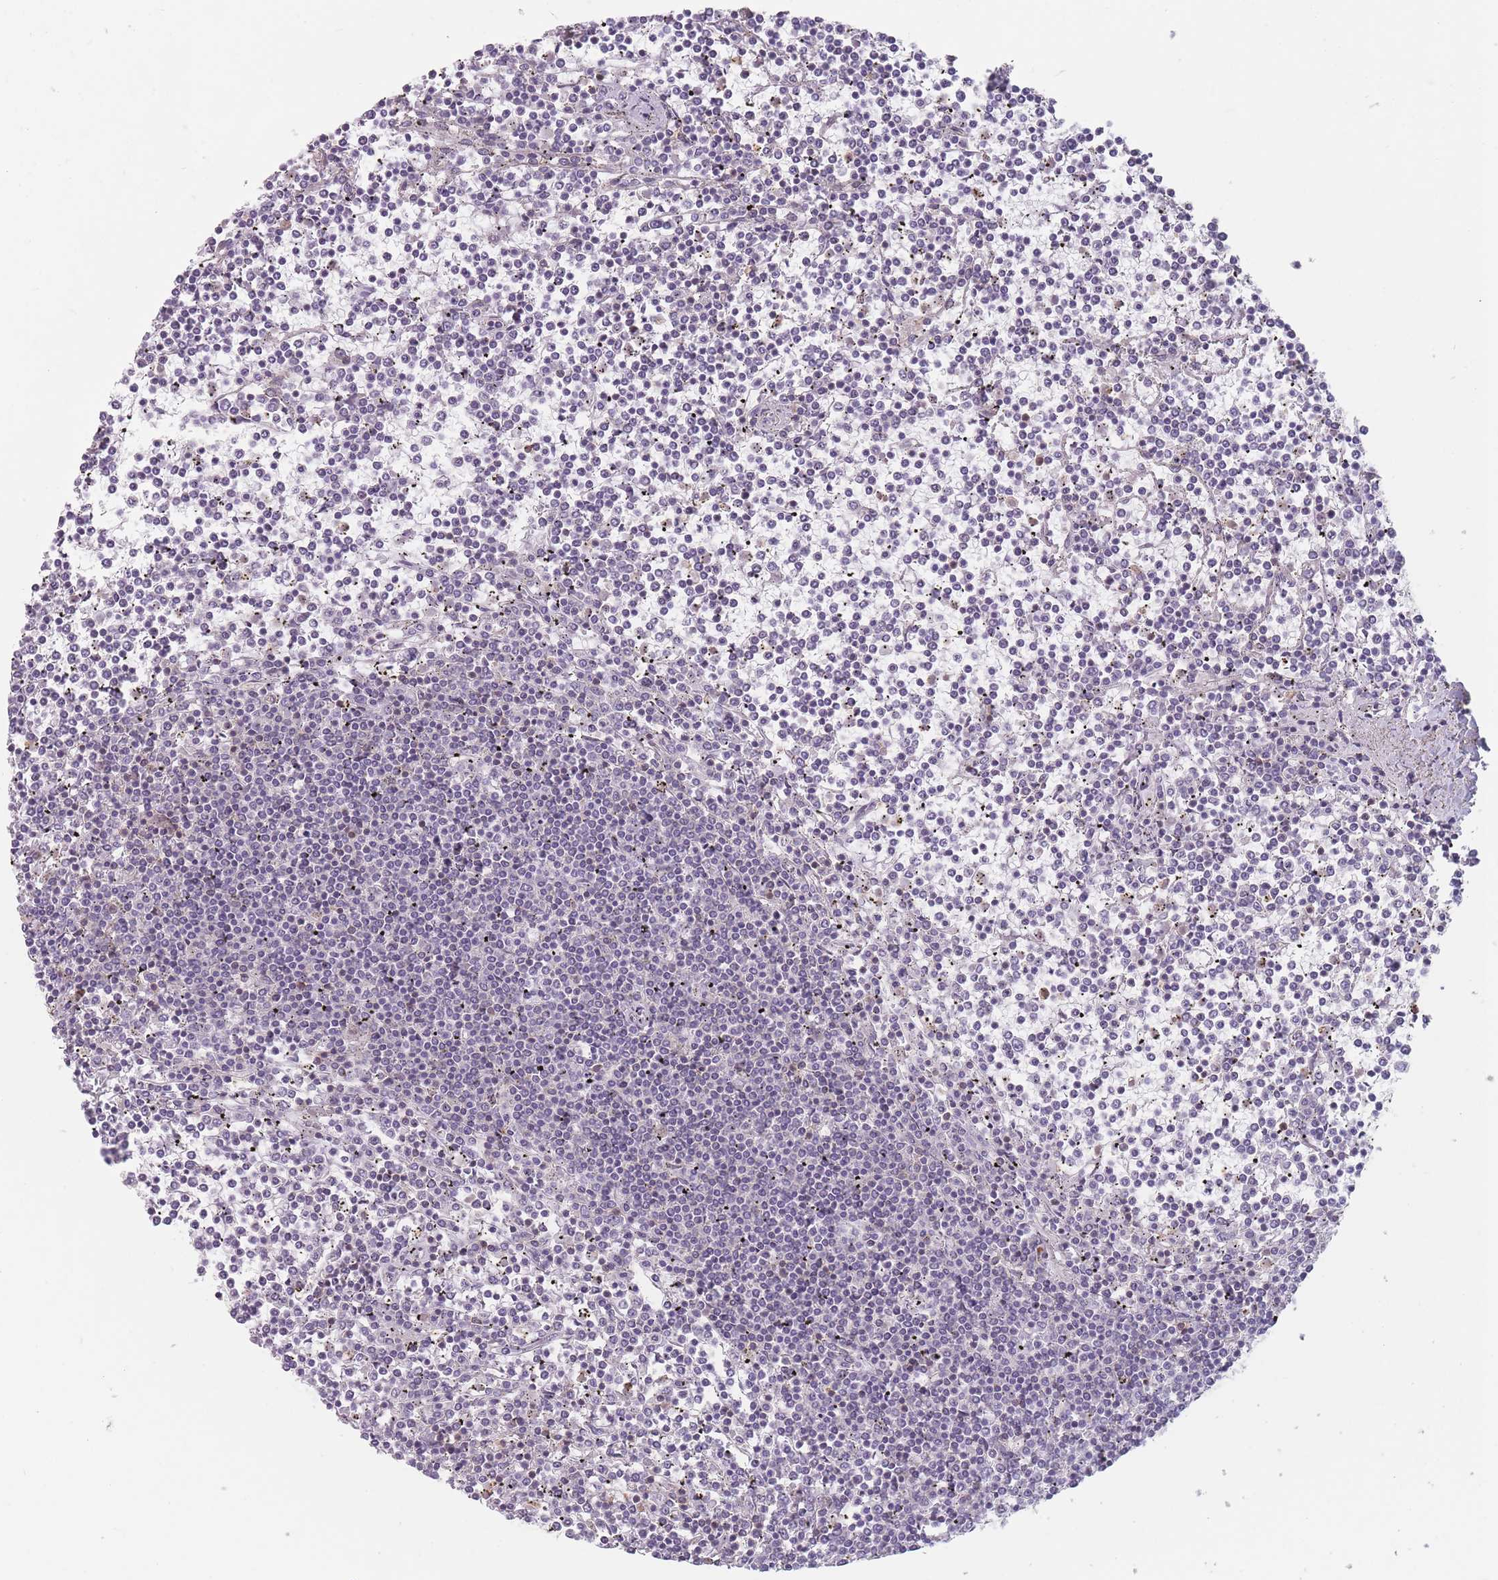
{"staining": {"intensity": "negative", "quantity": "none", "location": "none"}, "tissue": "lymphoma", "cell_type": "Tumor cells", "image_type": "cancer", "snomed": [{"axis": "morphology", "description": "Malignant lymphoma, non-Hodgkin's type, Low grade"}, {"axis": "topography", "description": "Spleen"}], "caption": "This is an immunohistochemistry (IHC) image of human low-grade malignant lymphoma, non-Hodgkin's type. There is no staining in tumor cells.", "gene": "HSBP1L1", "patient": {"sex": "female", "age": 19}}